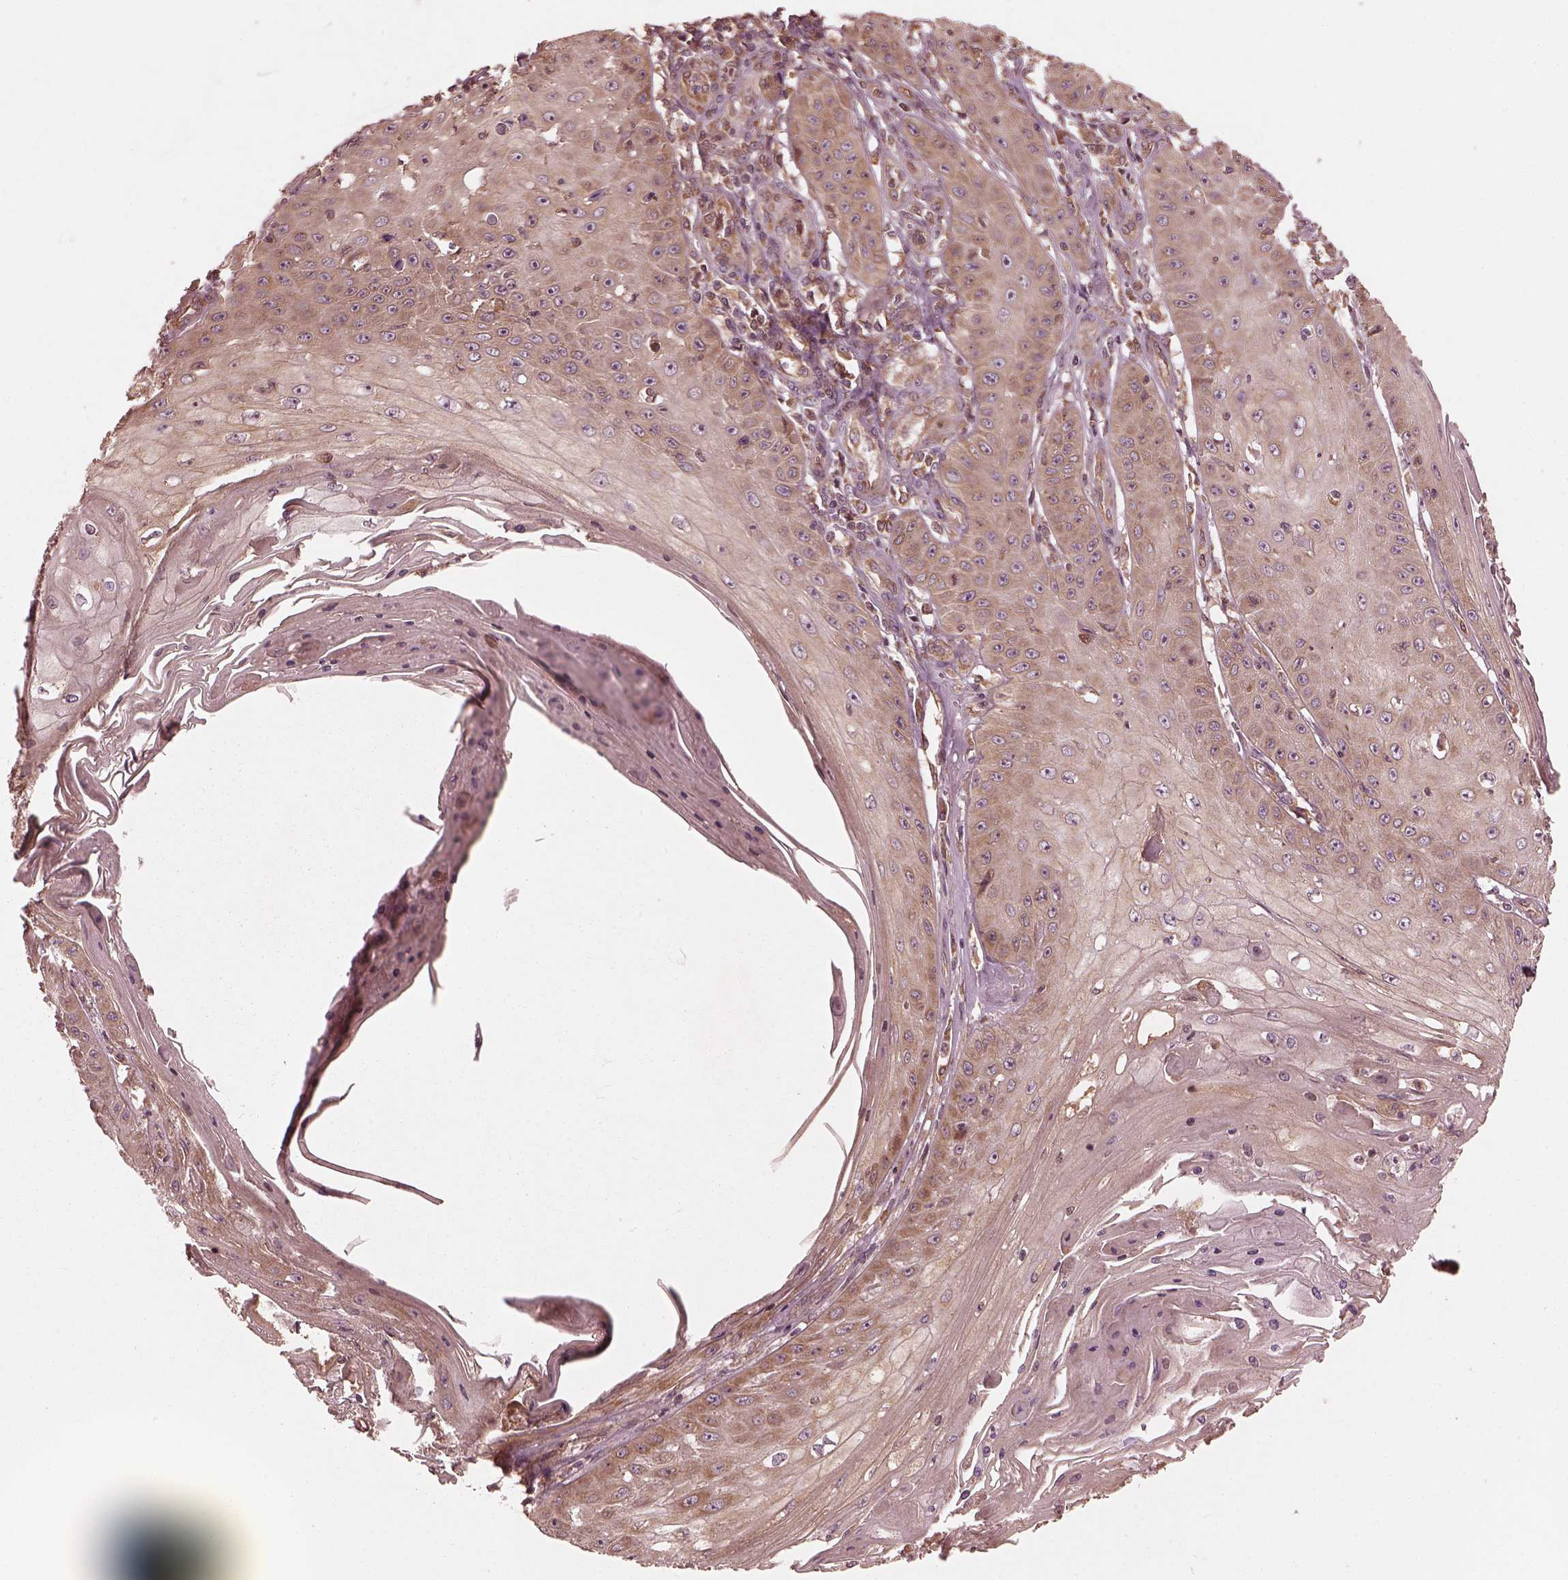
{"staining": {"intensity": "weak", "quantity": "25%-75%", "location": "cytoplasmic/membranous"}, "tissue": "skin cancer", "cell_type": "Tumor cells", "image_type": "cancer", "snomed": [{"axis": "morphology", "description": "Squamous cell carcinoma, NOS"}, {"axis": "topography", "description": "Skin"}], "caption": "Brown immunohistochemical staining in human skin squamous cell carcinoma reveals weak cytoplasmic/membranous expression in approximately 25%-75% of tumor cells.", "gene": "PIK3R2", "patient": {"sex": "male", "age": 70}}